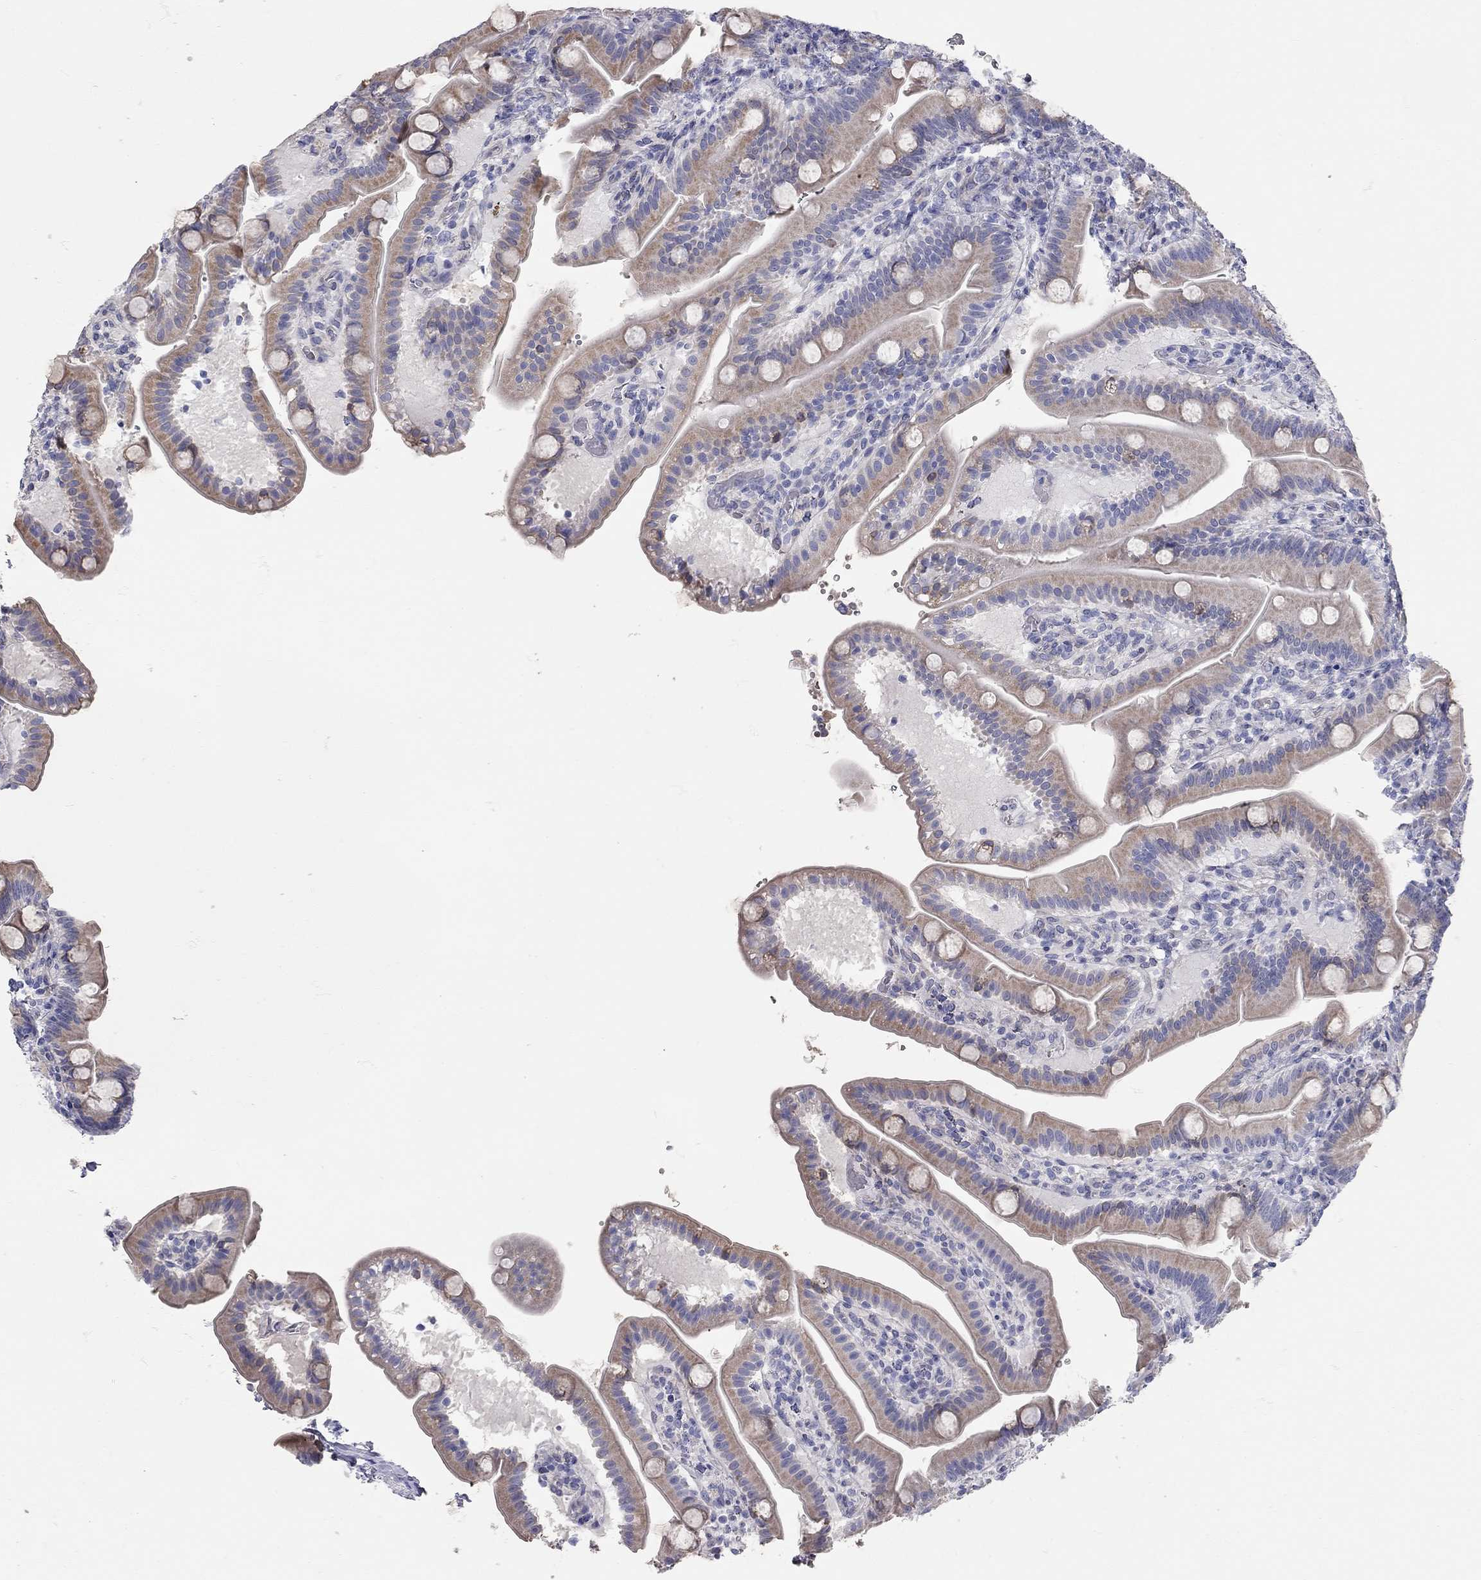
{"staining": {"intensity": "moderate", "quantity": "<25%", "location": "cytoplasmic/membranous"}, "tissue": "small intestine", "cell_type": "Glandular cells", "image_type": "normal", "snomed": [{"axis": "morphology", "description": "Normal tissue, NOS"}, {"axis": "topography", "description": "Small intestine"}], "caption": "IHC photomicrograph of unremarkable small intestine: small intestine stained using IHC displays low levels of moderate protein expression localized specifically in the cytoplasmic/membranous of glandular cells, appearing as a cytoplasmic/membranous brown color.", "gene": "XAGE2", "patient": {"sex": "male", "age": 66}}